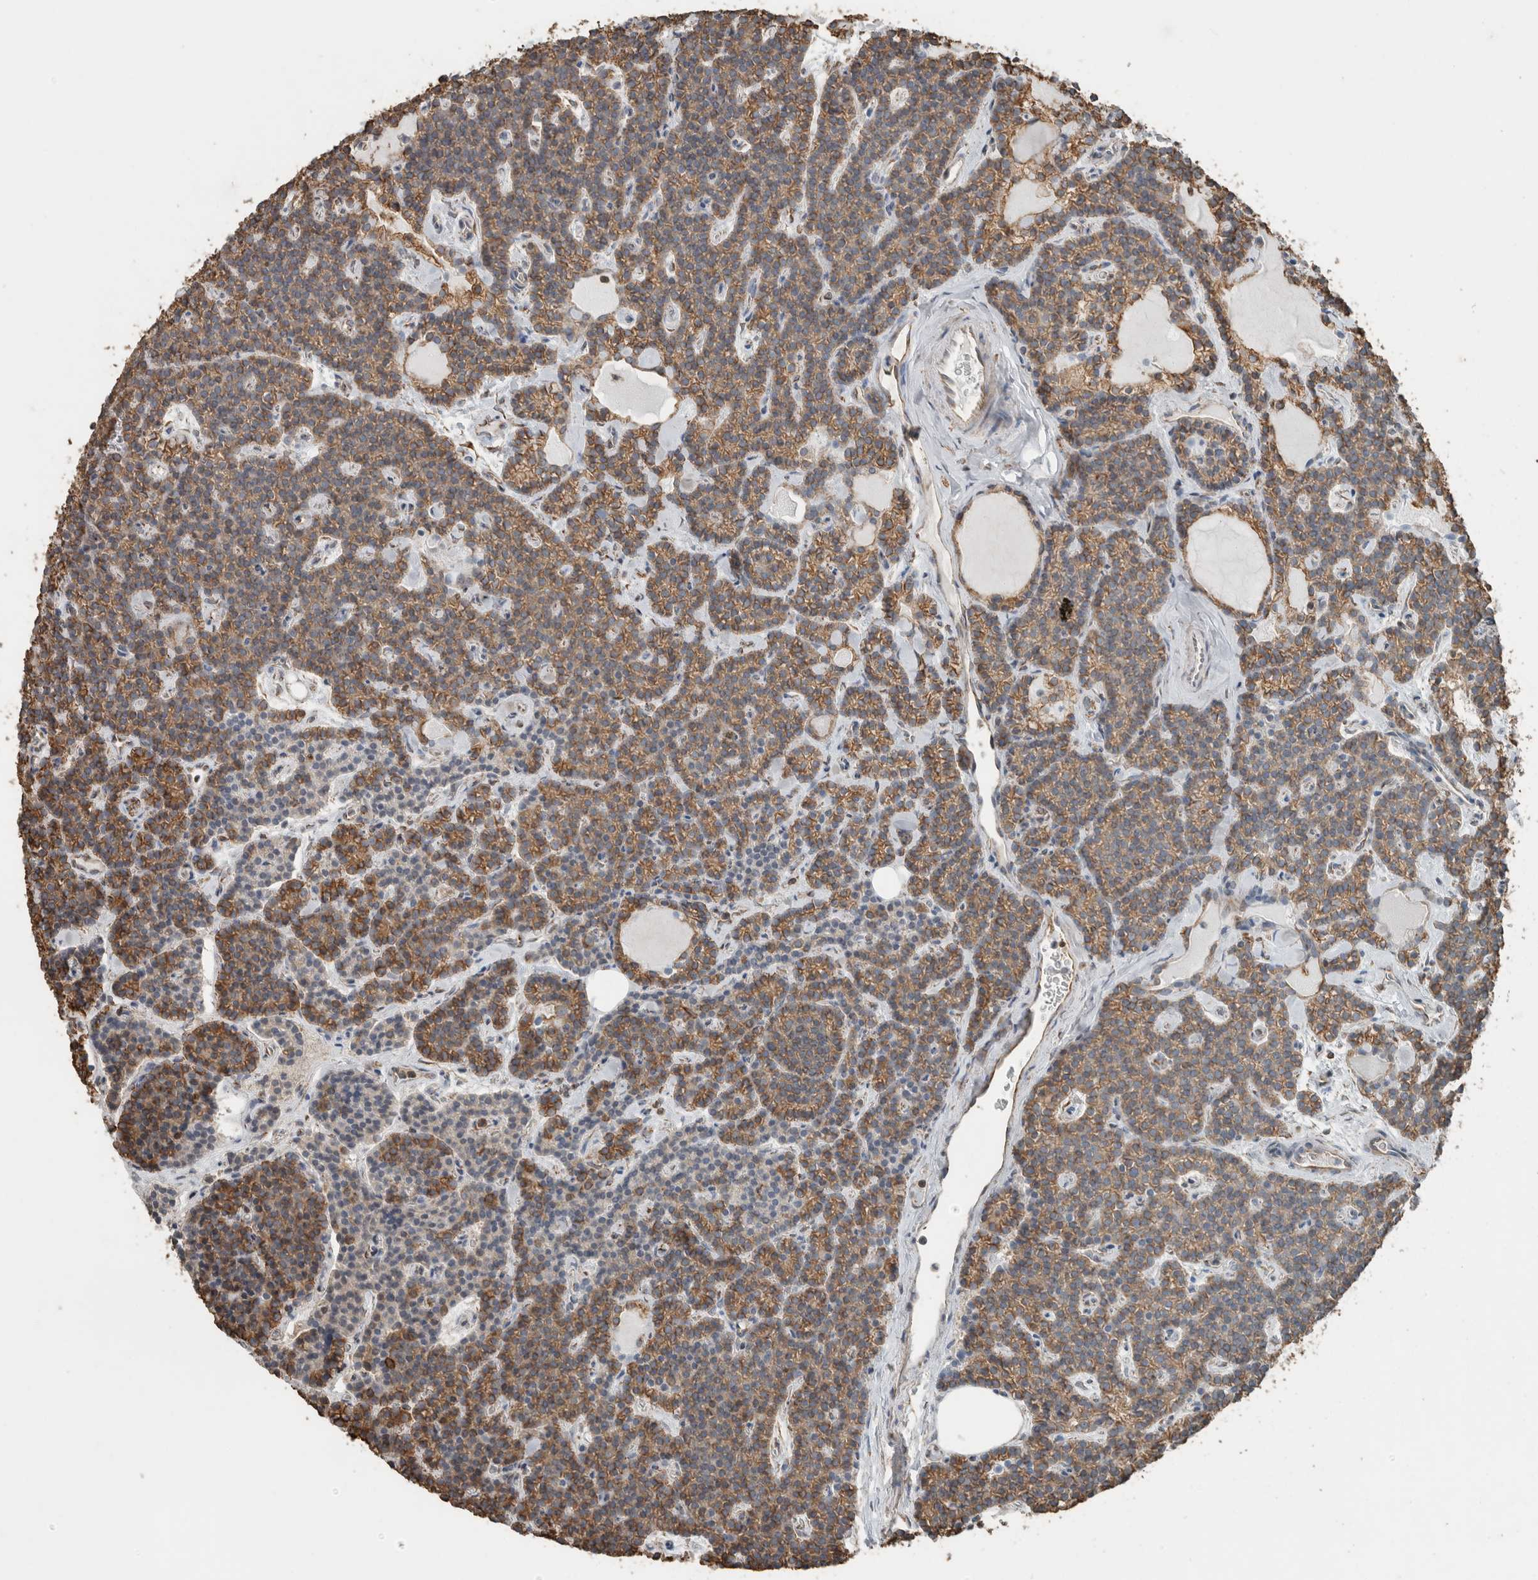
{"staining": {"intensity": "moderate", "quantity": ">75%", "location": "cytoplasmic/membranous"}, "tissue": "parathyroid gland", "cell_type": "Glandular cells", "image_type": "normal", "snomed": [{"axis": "morphology", "description": "Normal tissue, NOS"}, {"axis": "topography", "description": "Parathyroid gland"}], "caption": "The micrograph demonstrates staining of benign parathyroid gland, revealing moderate cytoplasmic/membranous protein positivity (brown color) within glandular cells.", "gene": "ACVR2B", "patient": {"sex": "male", "age": 42}}